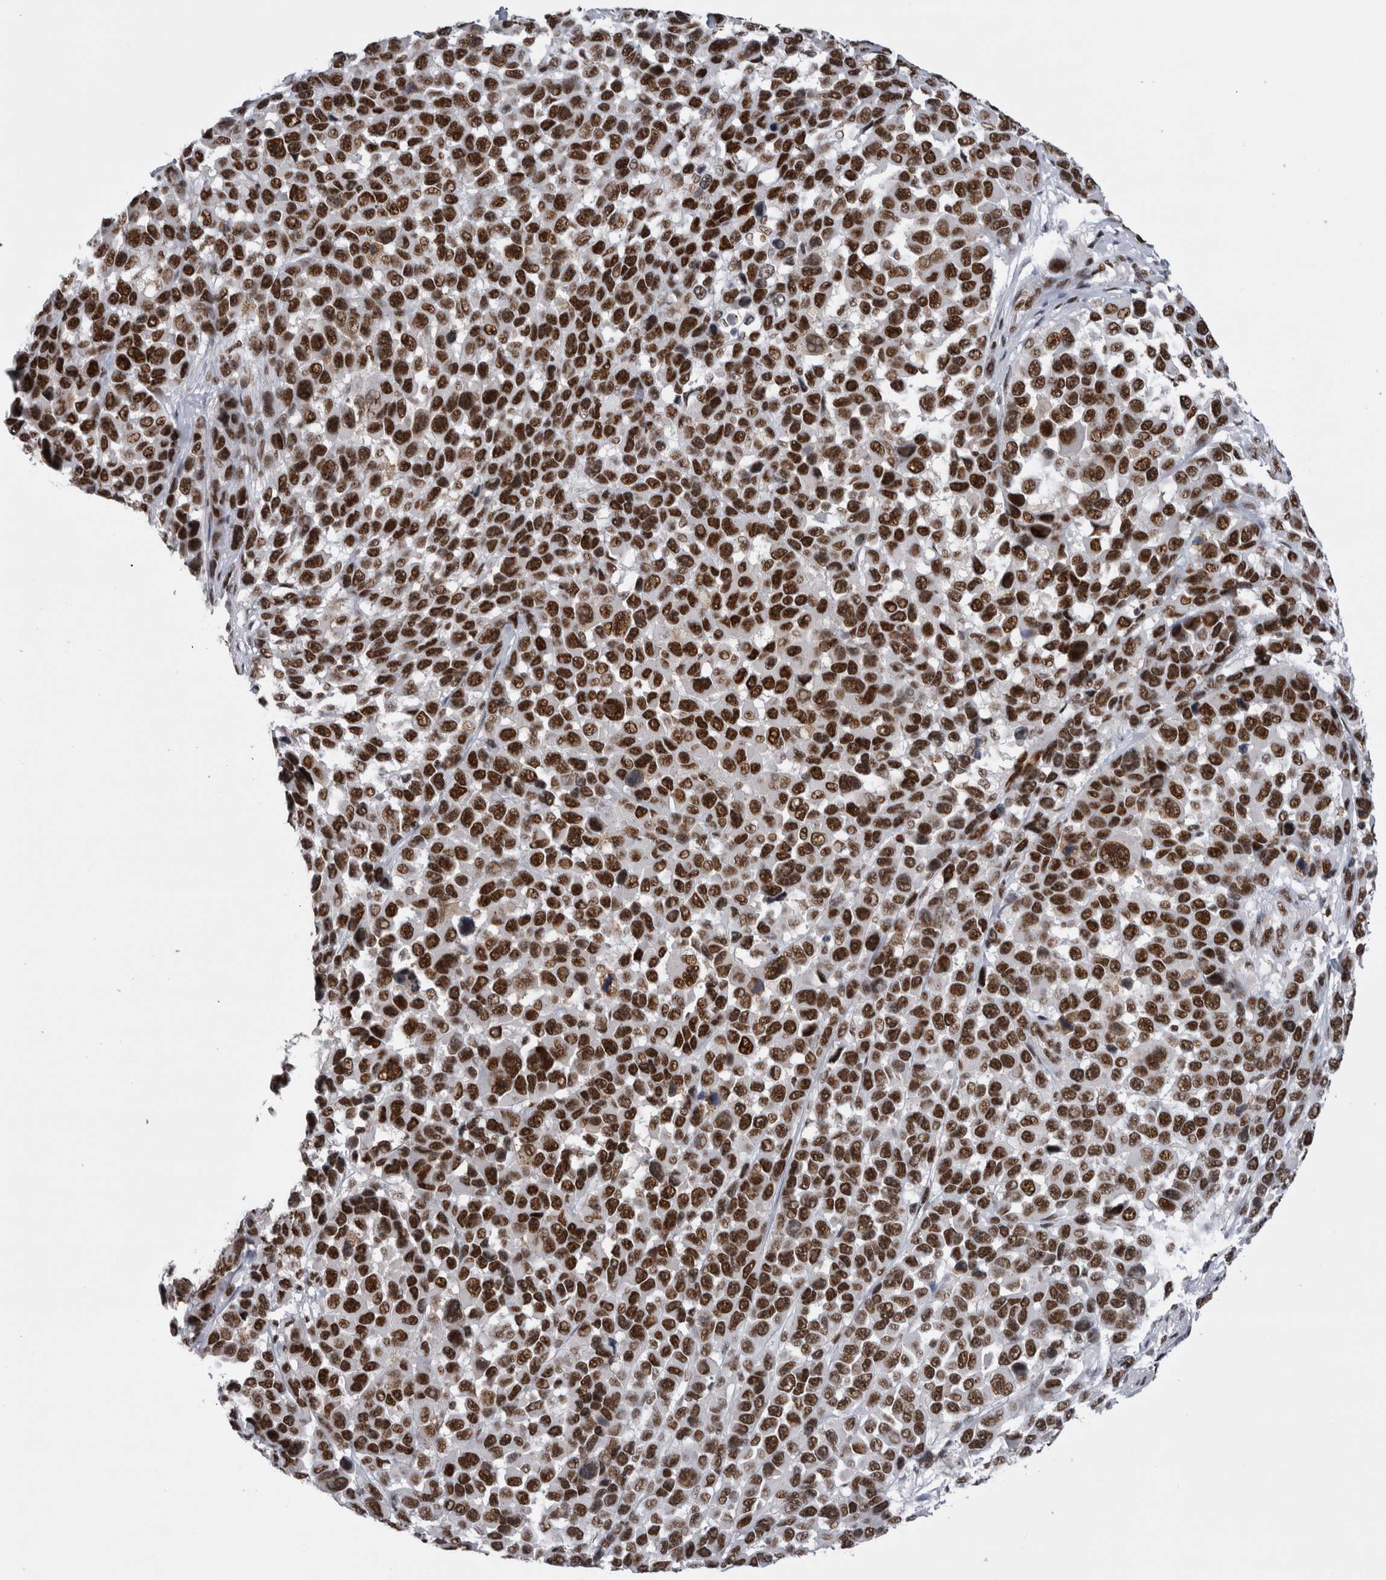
{"staining": {"intensity": "strong", "quantity": ">75%", "location": "nuclear"}, "tissue": "melanoma", "cell_type": "Tumor cells", "image_type": "cancer", "snomed": [{"axis": "morphology", "description": "Malignant melanoma, NOS"}, {"axis": "topography", "description": "Skin"}], "caption": "The histopathology image exhibits a brown stain indicating the presence of a protein in the nuclear of tumor cells in melanoma. (IHC, brightfield microscopy, high magnification).", "gene": "CDK11A", "patient": {"sex": "male", "age": 53}}